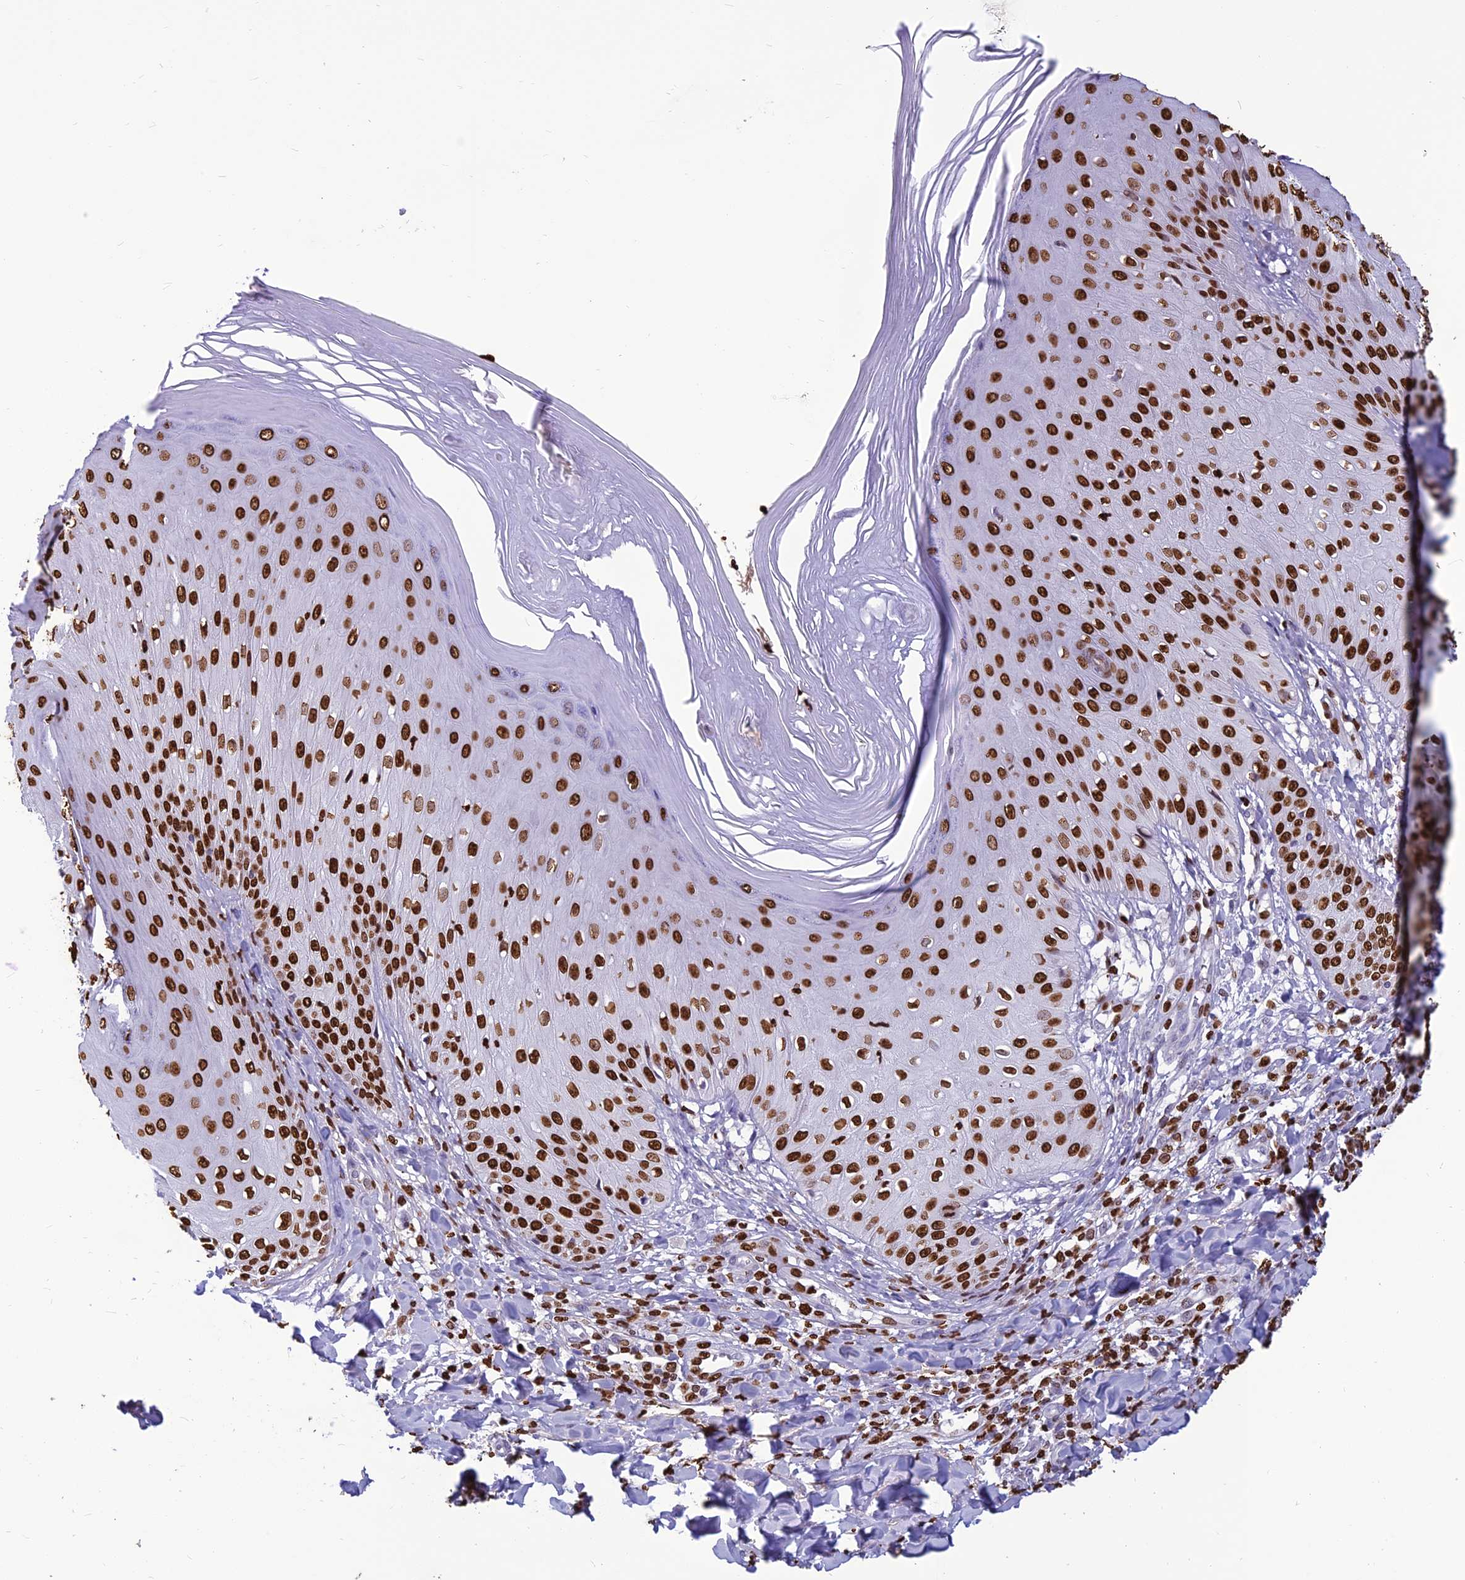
{"staining": {"intensity": "strong", "quantity": ">75%", "location": "nuclear"}, "tissue": "skin", "cell_type": "Epidermal cells", "image_type": "normal", "snomed": [{"axis": "morphology", "description": "Normal tissue, NOS"}, {"axis": "morphology", "description": "Inflammation, NOS"}, {"axis": "topography", "description": "Soft tissue"}, {"axis": "topography", "description": "Anal"}], "caption": "Immunohistochemical staining of benign human skin shows high levels of strong nuclear staining in about >75% of epidermal cells.", "gene": "AKAP17A", "patient": {"sex": "female", "age": 15}}